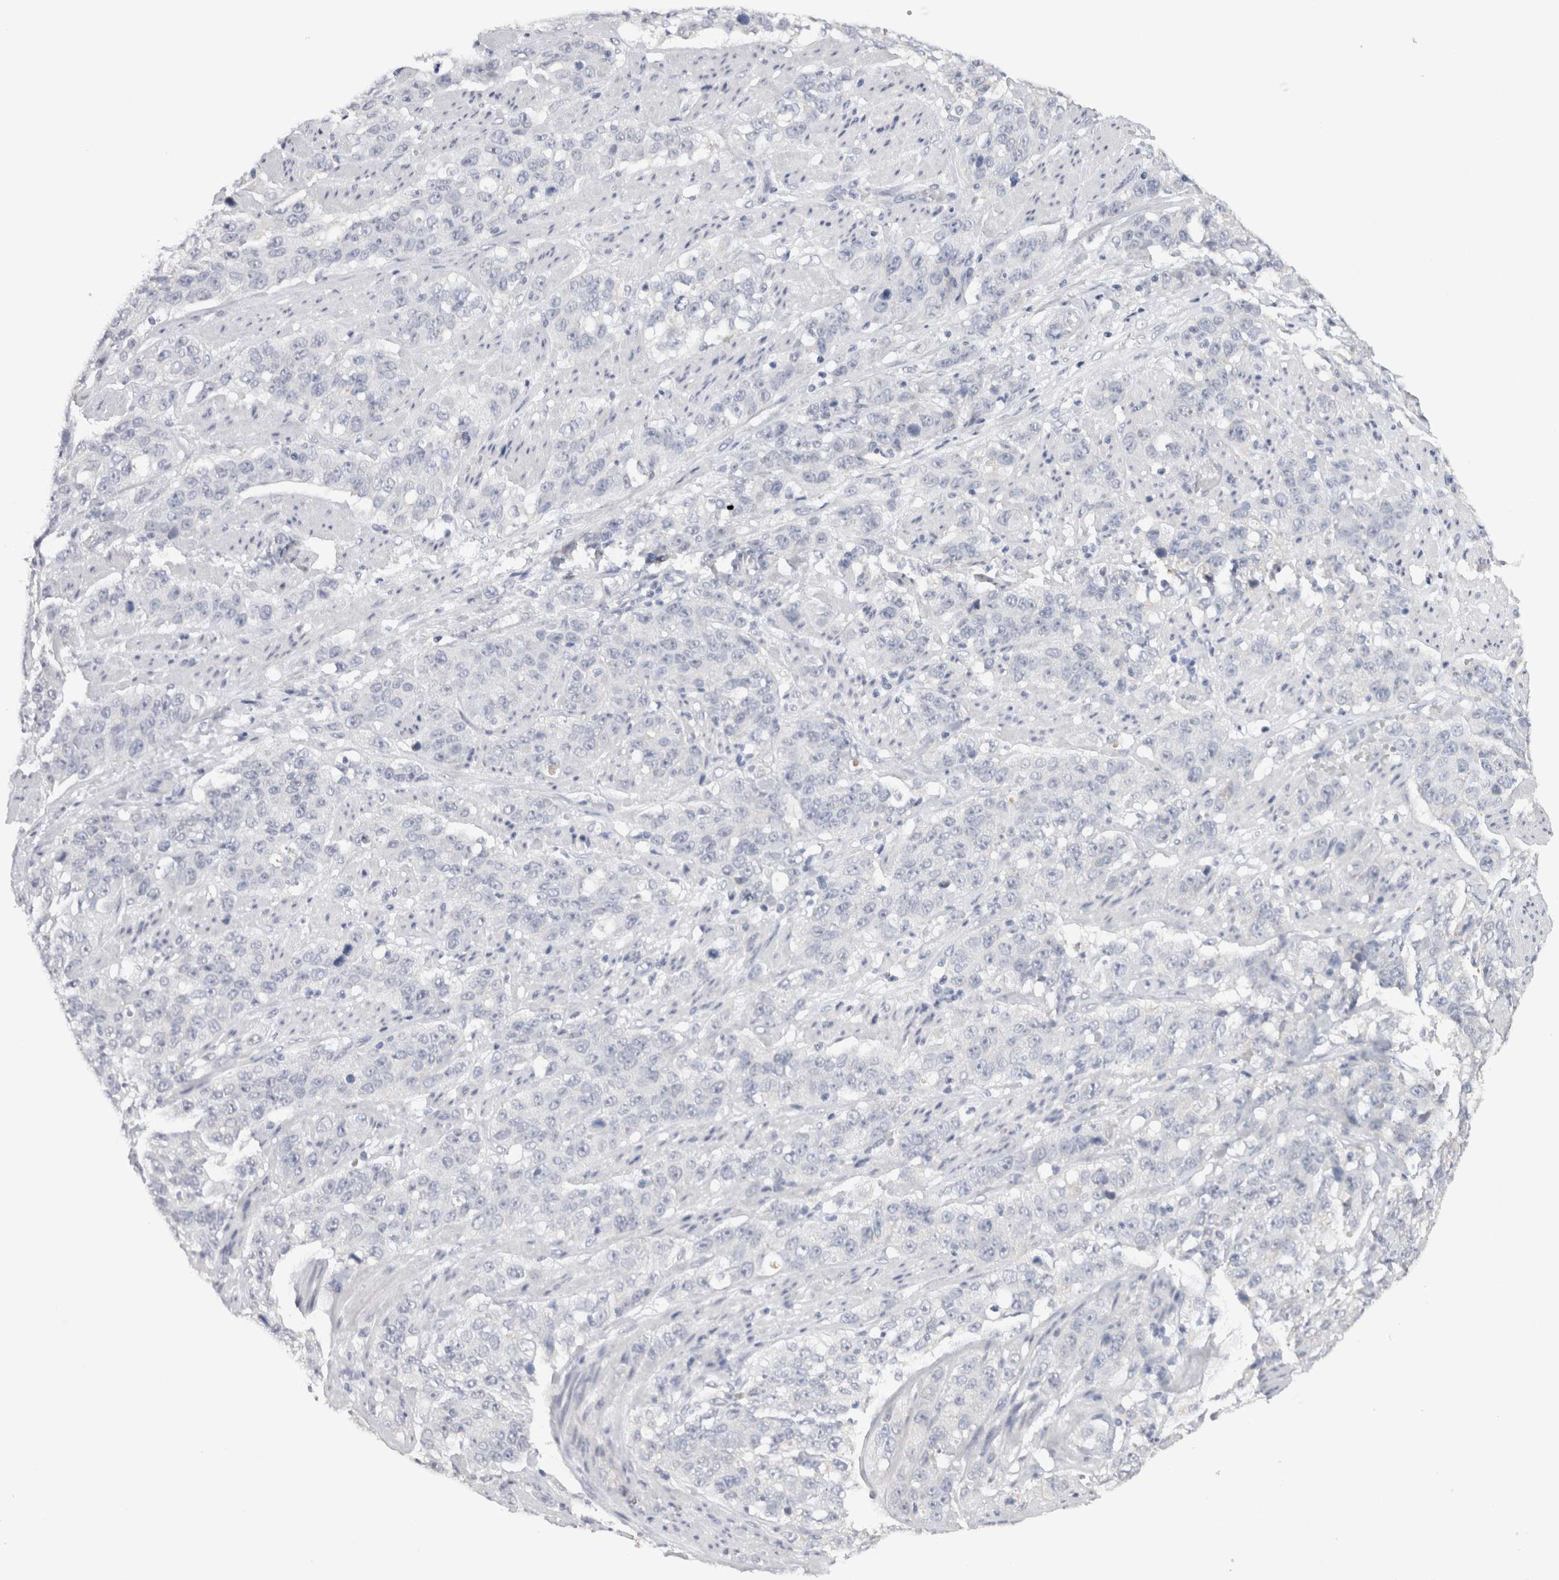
{"staining": {"intensity": "negative", "quantity": "none", "location": "none"}, "tissue": "stomach cancer", "cell_type": "Tumor cells", "image_type": "cancer", "snomed": [{"axis": "morphology", "description": "Adenocarcinoma, NOS"}, {"axis": "topography", "description": "Stomach"}], "caption": "Immunohistochemistry of stomach cancer shows no expression in tumor cells.", "gene": "TONSL", "patient": {"sex": "male", "age": 48}}